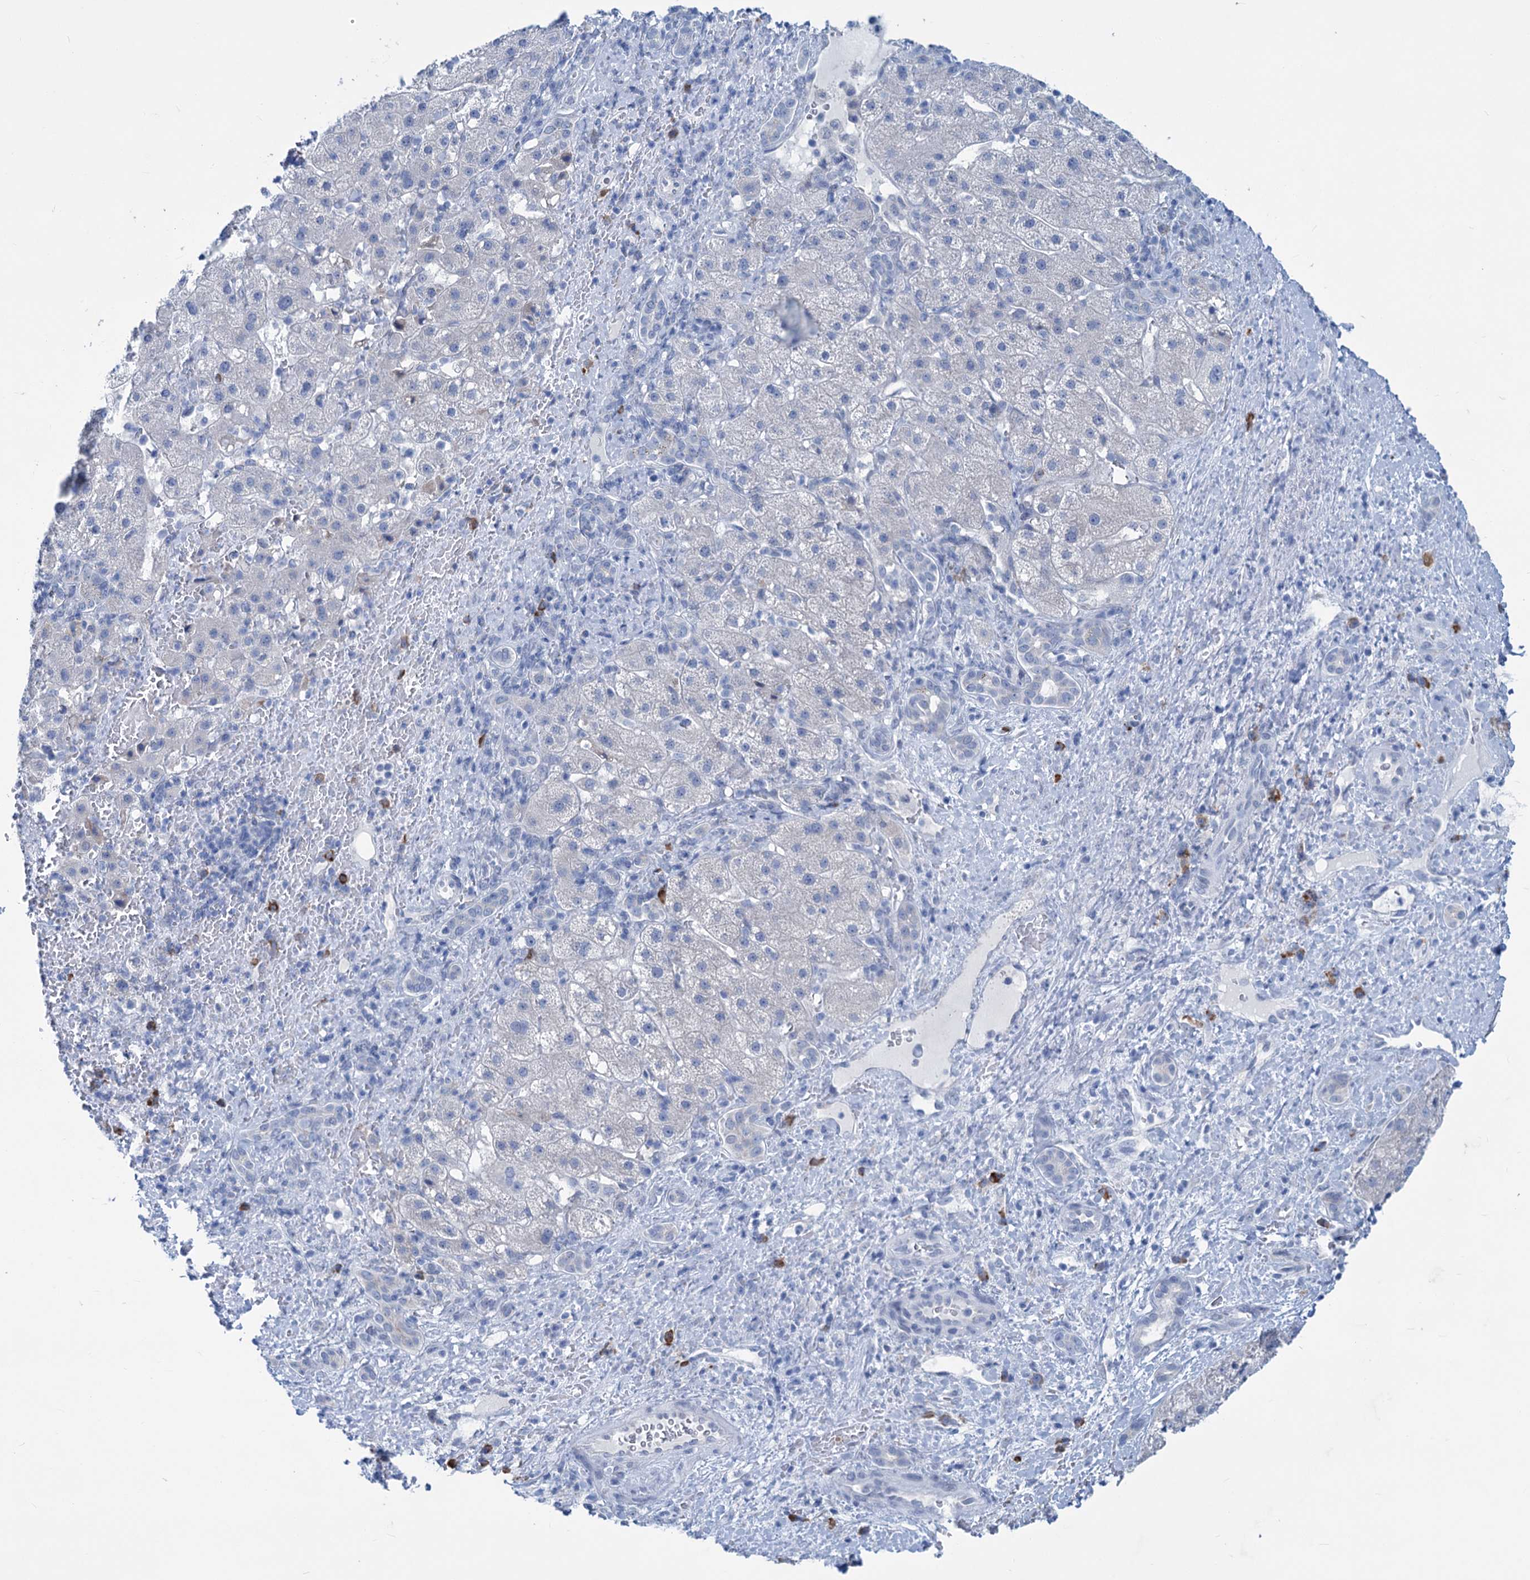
{"staining": {"intensity": "negative", "quantity": "none", "location": "none"}, "tissue": "liver cancer", "cell_type": "Tumor cells", "image_type": "cancer", "snomed": [{"axis": "morphology", "description": "Normal tissue, NOS"}, {"axis": "morphology", "description": "Carcinoma, Hepatocellular, NOS"}, {"axis": "topography", "description": "Liver"}], "caption": "Immunohistochemistry (IHC) of hepatocellular carcinoma (liver) demonstrates no positivity in tumor cells.", "gene": "NEU3", "patient": {"sex": "male", "age": 57}}